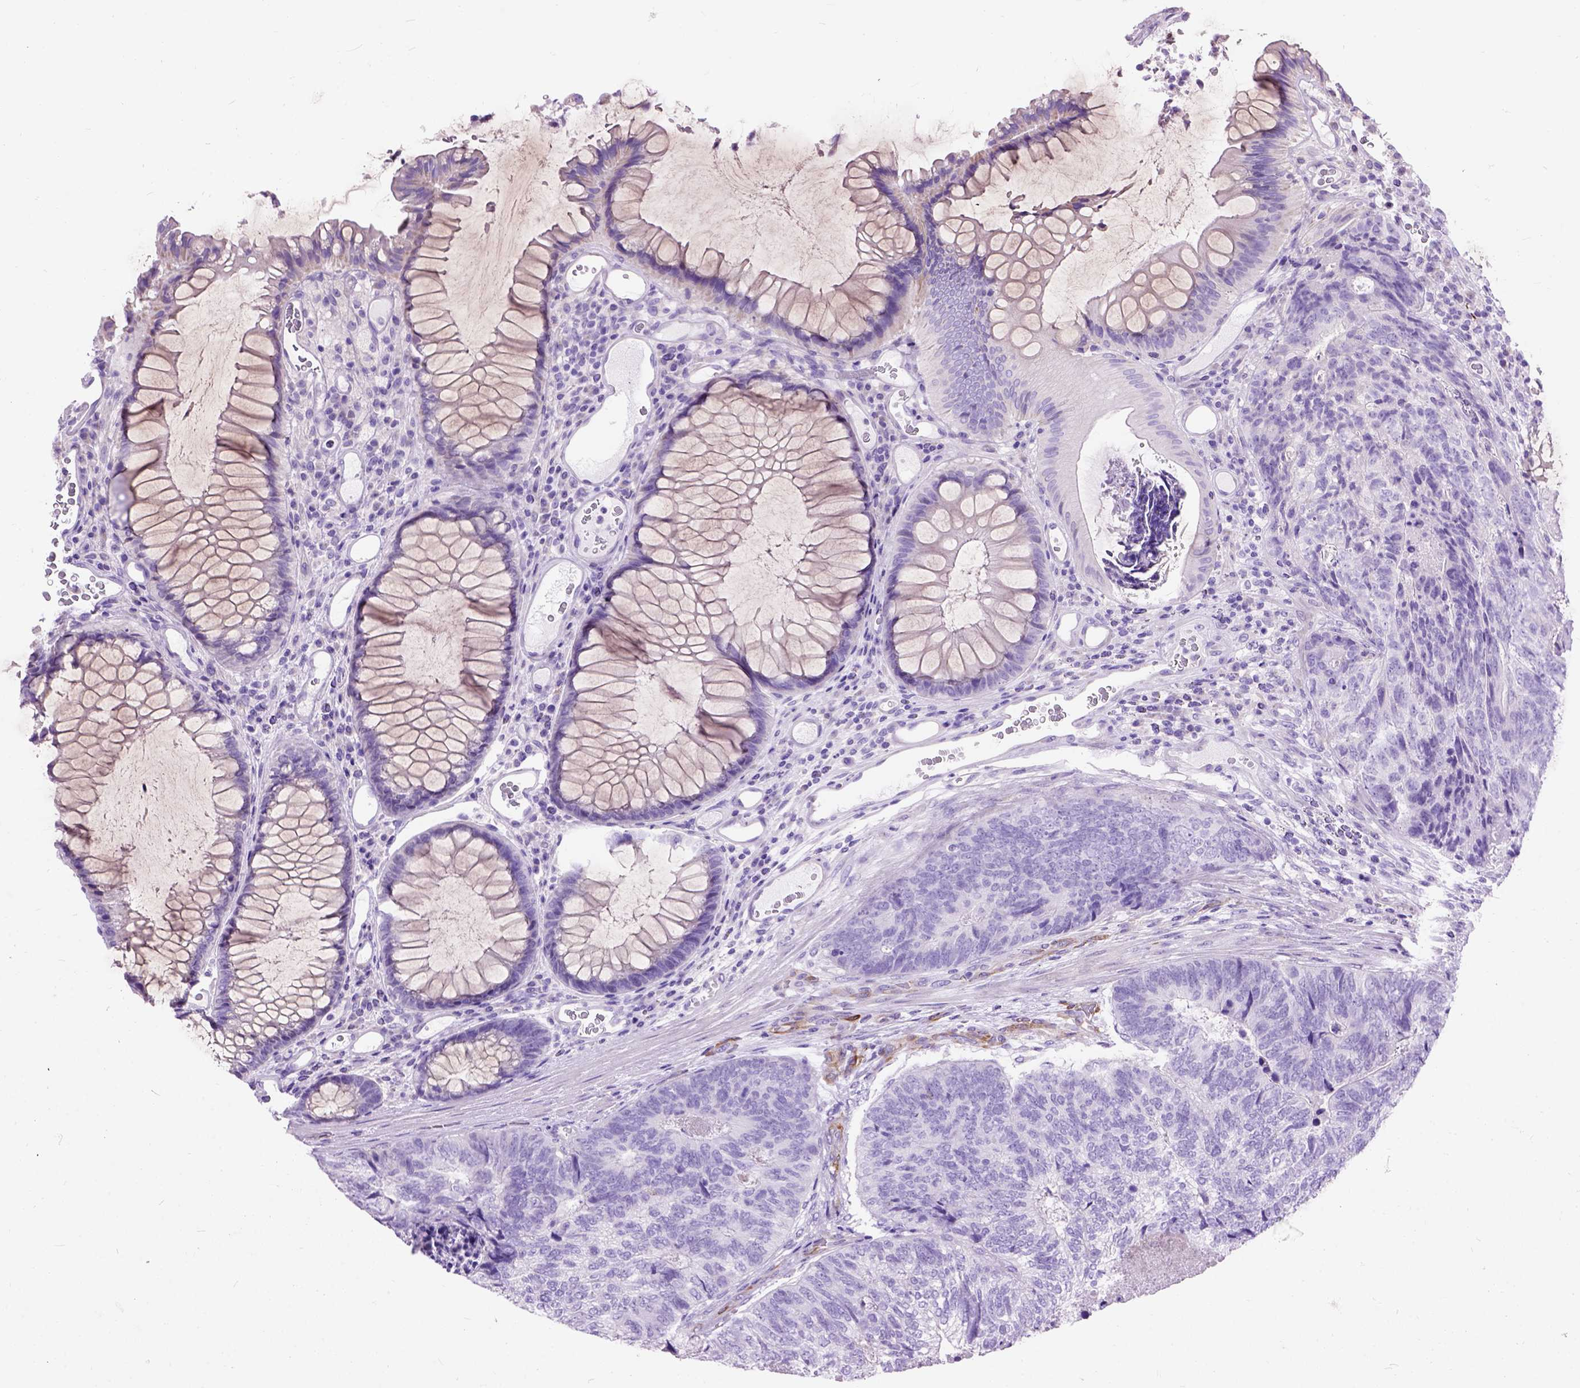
{"staining": {"intensity": "negative", "quantity": "none", "location": "none"}, "tissue": "colorectal cancer", "cell_type": "Tumor cells", "image_type": "cancer", "snomed": [{"axis": "morphology", "description": "Adenocarcinoma, NOS"}, {"axis": "topography", "description": "Colon"}], "caption": "This is a micrograph of IHC staining of colorectal cancer (adenocarcinoma), which shows no positivity in tumor cells.", "gene": "MAPT", "patient": {"sex": "female", "age": 67}}